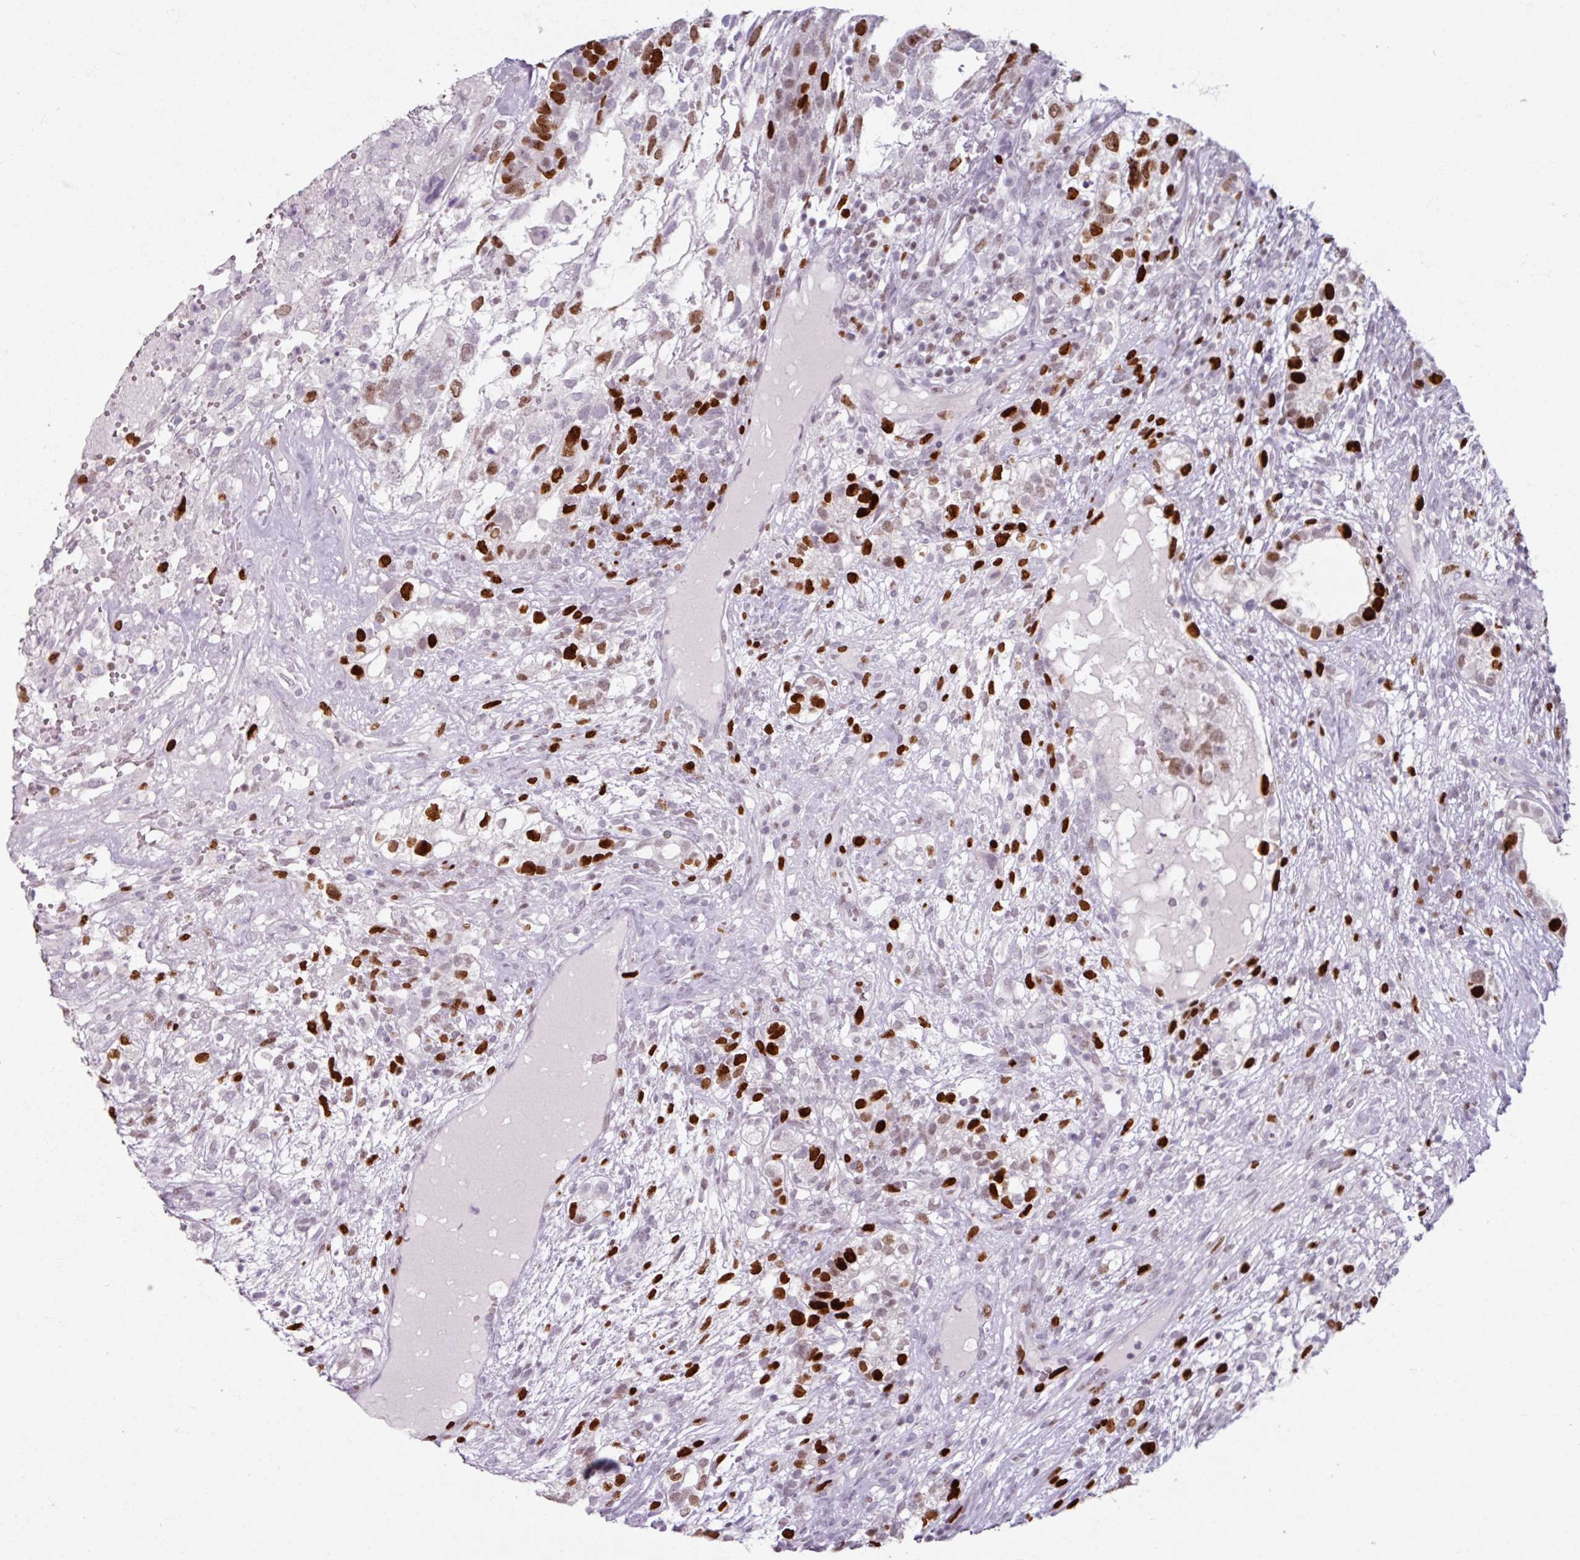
{"staining": {"intensity": "strong", "quantity": "25%-75%", "location": "nuclear"}, "tissue": "testis cancer", "cell_type": "Tumor cells", "image_type": "cancer", "snomed": [{"axis": "morphology", "description": "Seminoma, NOS"}, {"axis": "morphology", "description": "Carcinoma, Embryonal, NOS"}, {"axis": "topography", "description": "Testis"}], "caption": "Strong nuclear positivity is seen in approximately 25%-75% of tumor cells in testis cancer. (brown staining indicates protein expression, while blue staining denotes nuclei).", "gene": "ATAD2", "patient": {"sex": "male", "age": 41}}